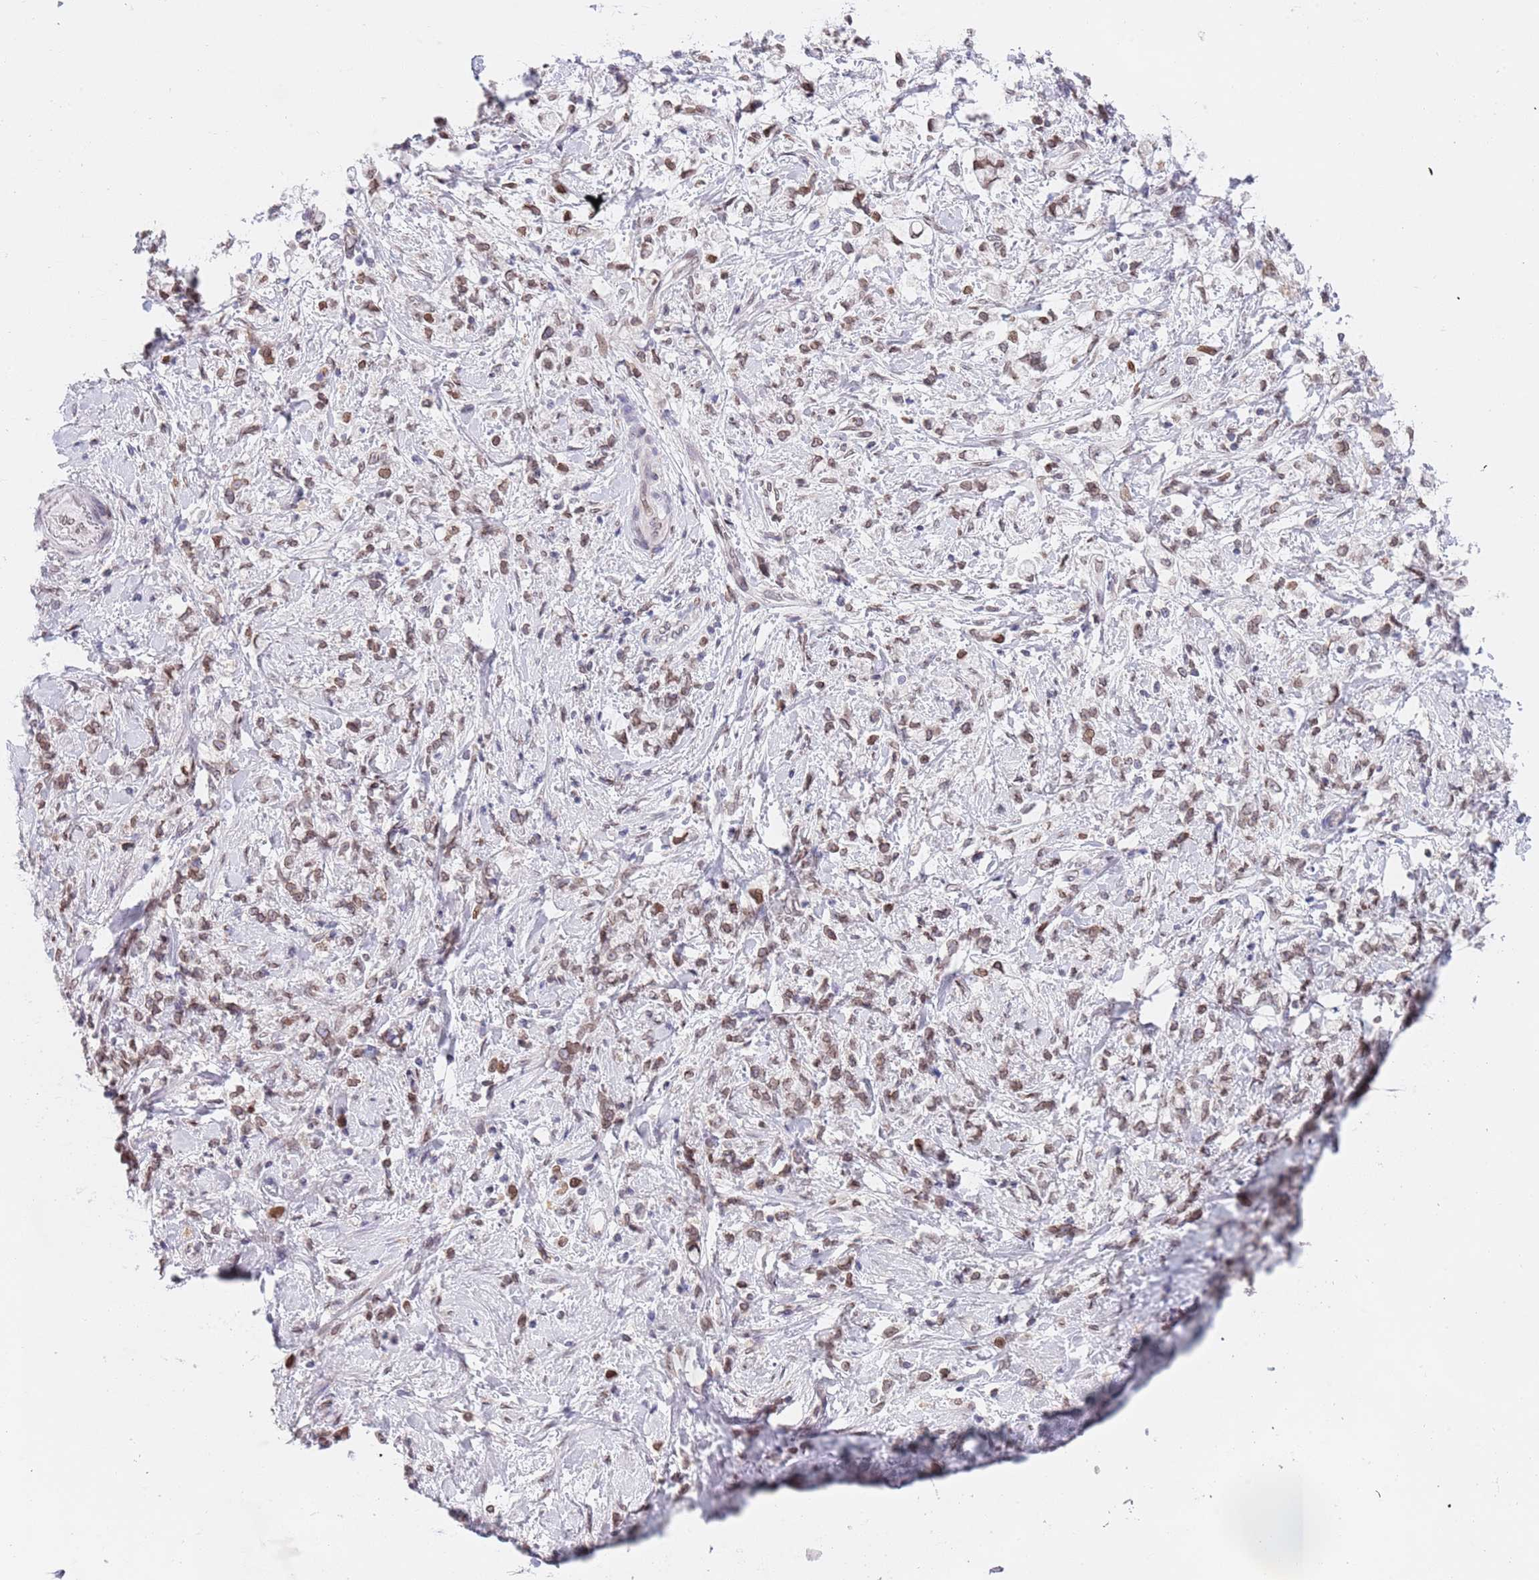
{"staining": {"intensity": "weak", "quantity": ">75%", "location": "cytoplasmic/membranous,nuclear"}, "tissue": "stomach cancer", "cell_type": "Tumor cells", "image_type": "cancer", "snomed": [{"axis": "morphology", "description": "Adenocarcinoma, NOS"}, {"axis": "topography", "description": "Stomach"}], "caption": "A micrograph of human stomach adenocarcinoma stained for a protein reveals weak cytoplasmic/membranous and nuclear brown staining in tumor cells. (DAB (3,3'-diaminobenzidine) IHC, brown staining for protein, blue staining for nuclei).", "gene": "KLHDC2", "patient": {"sex": "female", "age": 60}}